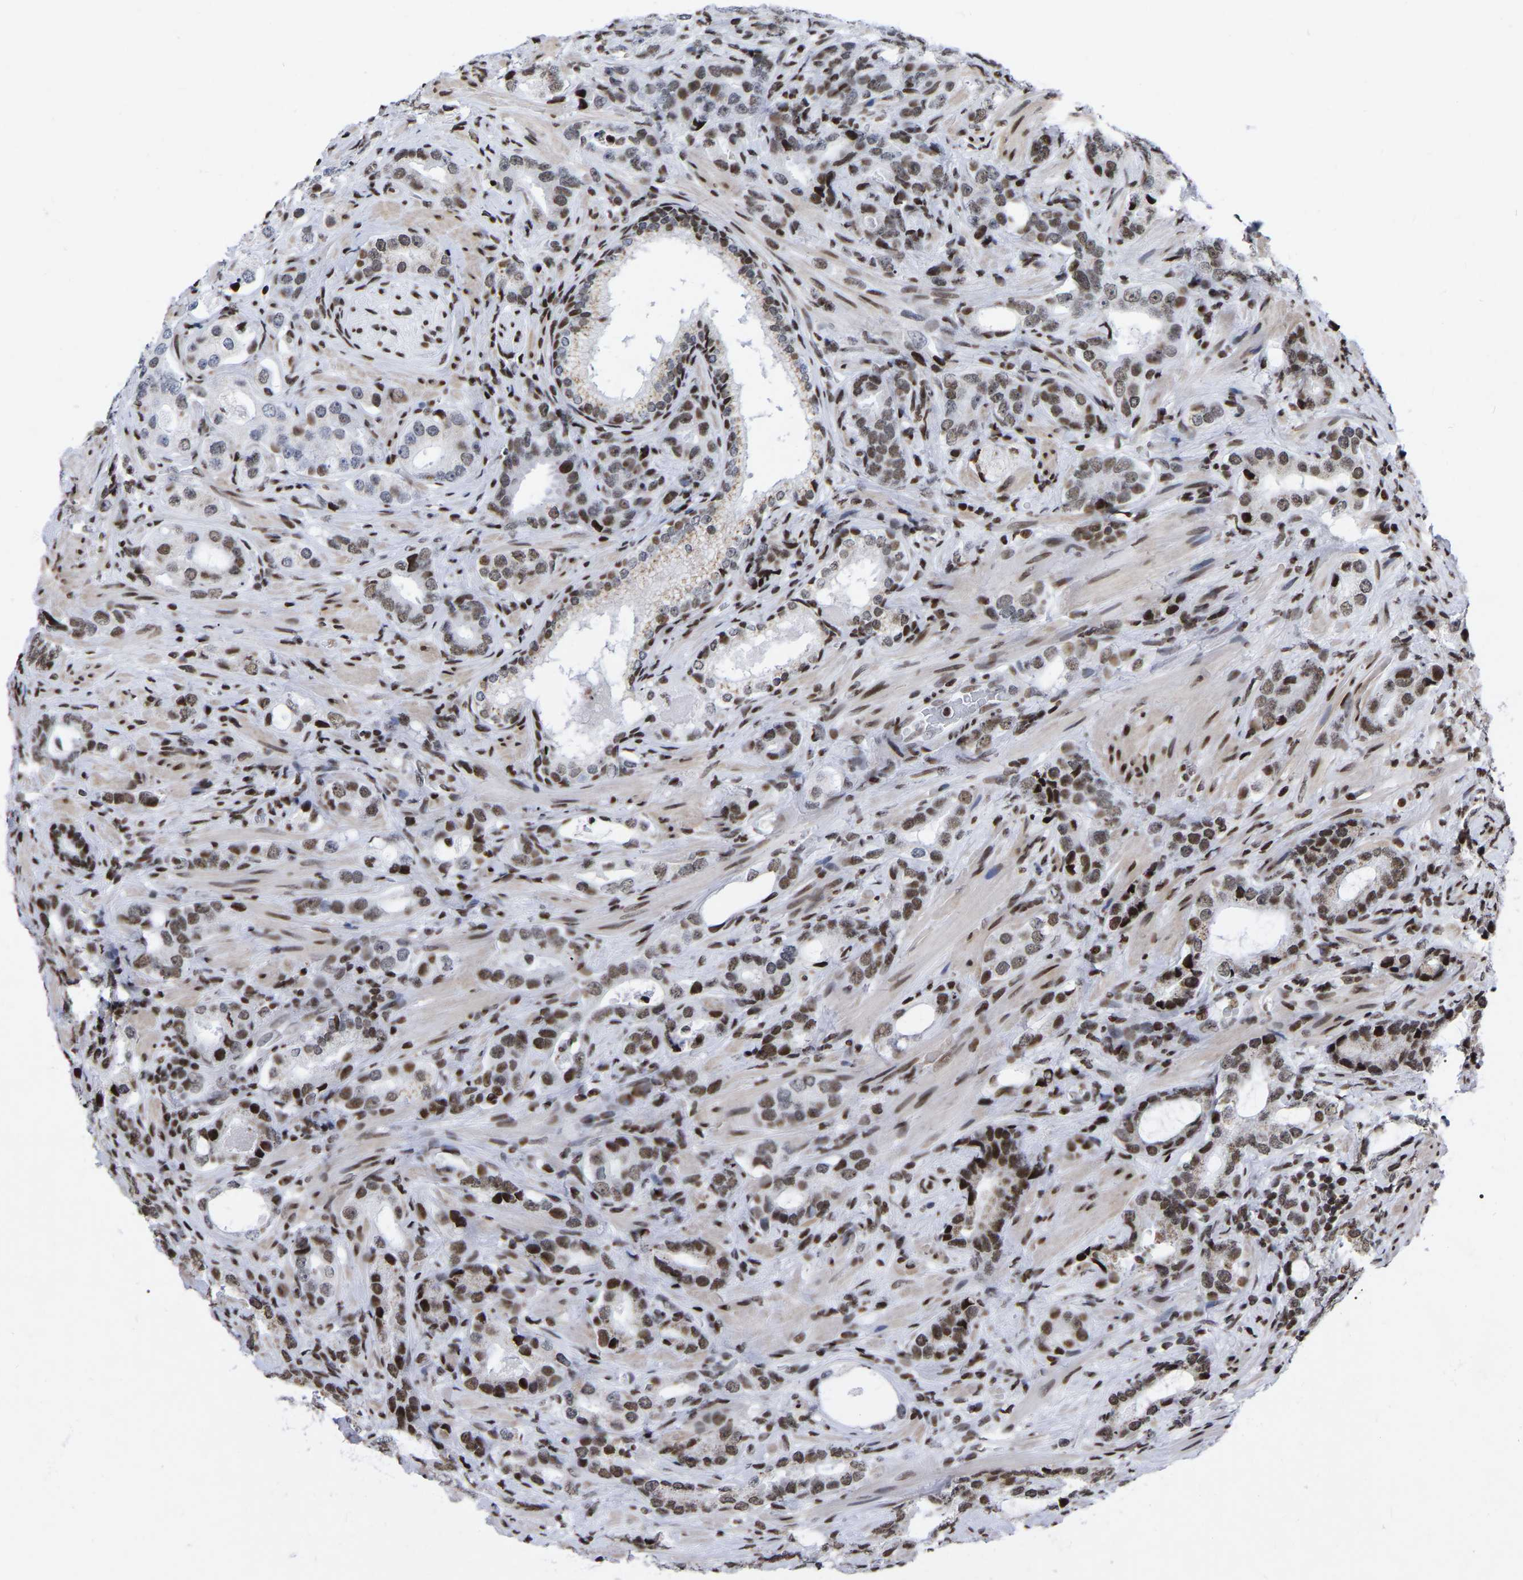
{"staining": {"intensity": "moderate", "quantity": "25%-75%", "location": "nuclear"}, "tissue": "prostate cancer", "cell_type": "Tumor cells", "image_type": "cancer", "snomed": [{"axis": "morphology", "description": "Adenocarcinoma, High grade"}, {"axis": "topography", "description": "Prostate"}], "caption": "Tumor cells display medium levels of moderate nuclear positivity in approximately 25%-75% of cells in prostate cancer.", "gene": "PRCC", "patient": {"sex": "male", "age": 63}}